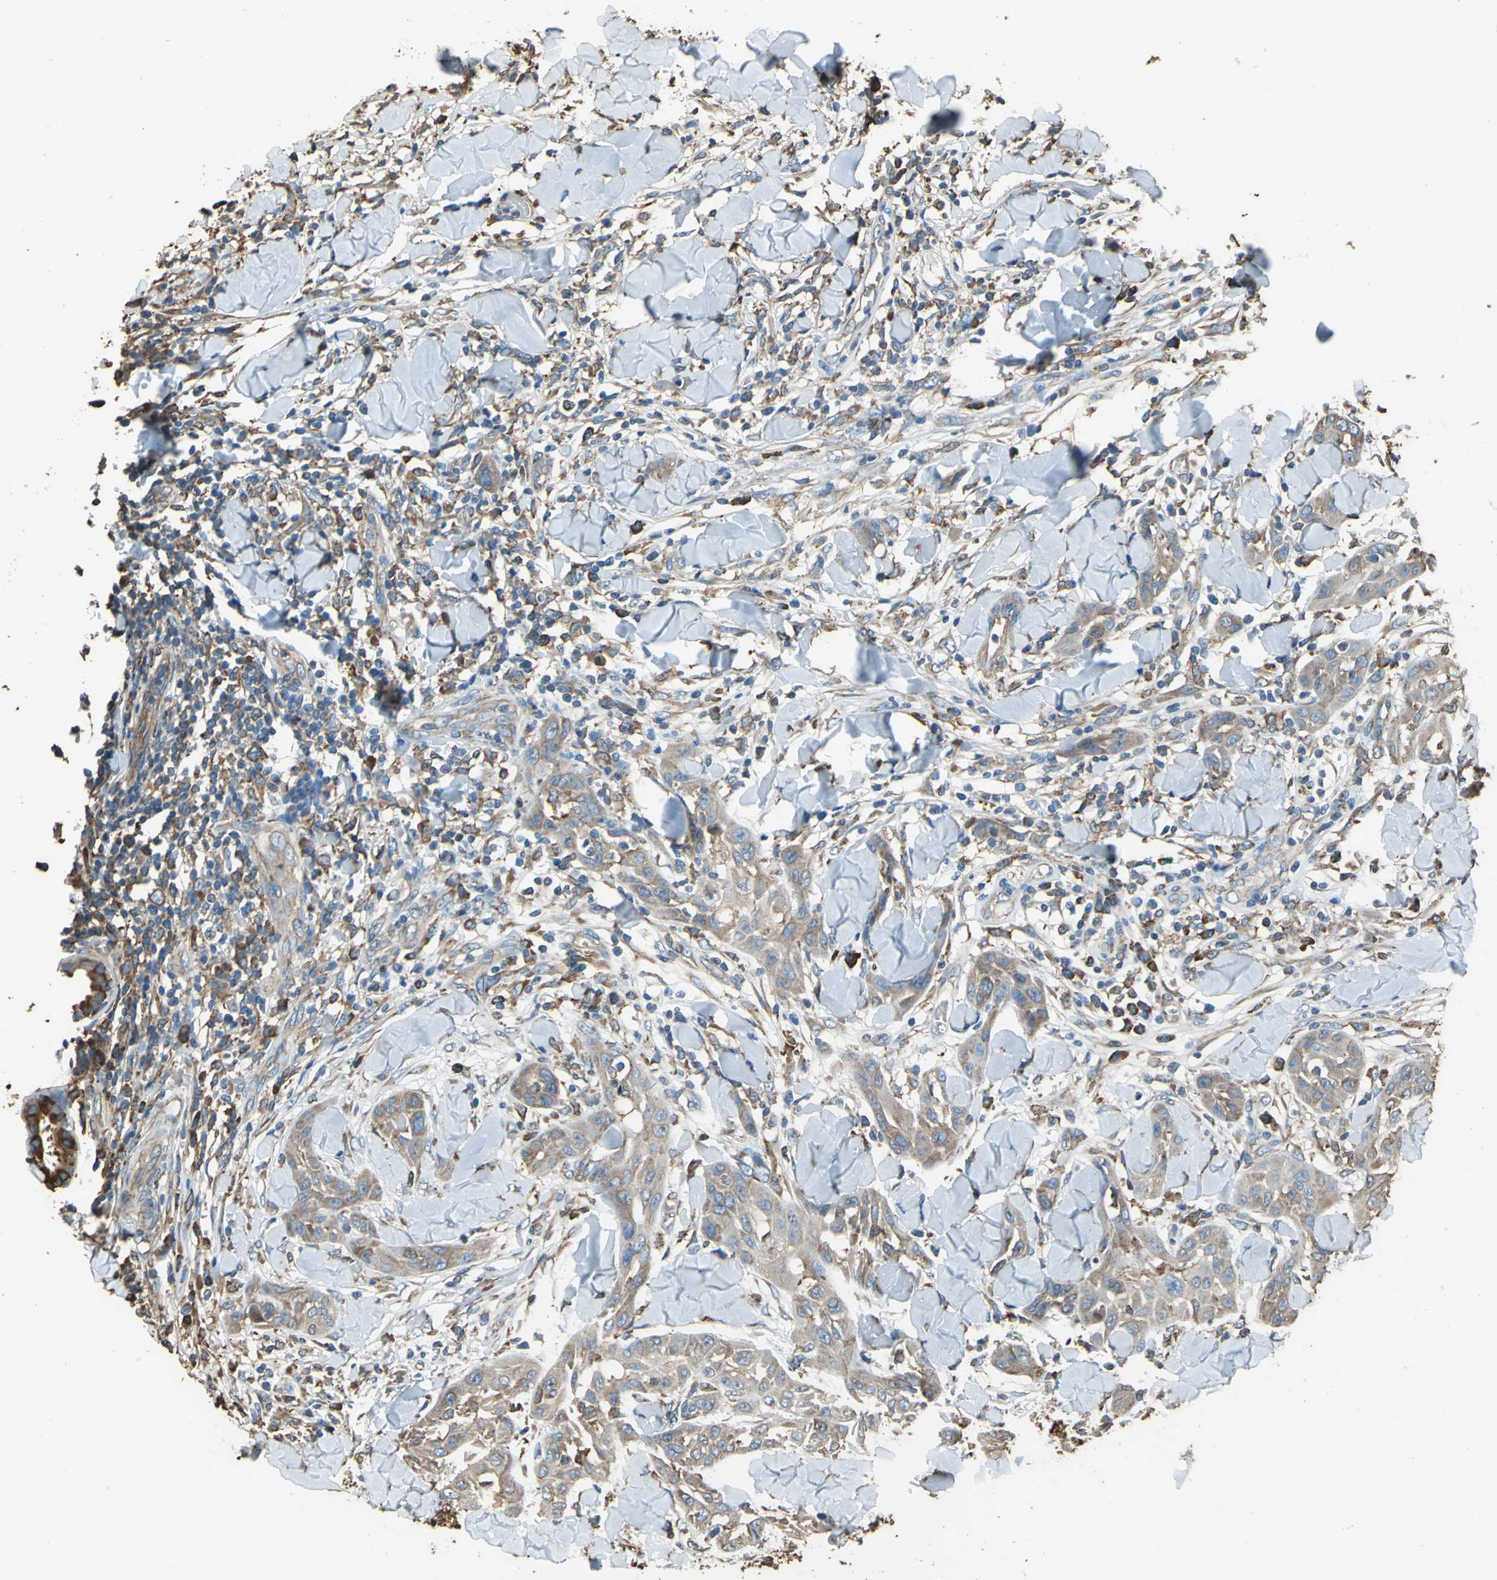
{"staining": {"intensity": "moderate", "quantity": ">75%", "location": "cytoplasmic/membranous"}, "tissue": "skin cancer", "cell_type": "Tumor cells", "image_type": "cancer", "snomed": [{"axis": "morphology", "description": "Squamous cell carcinoma, NOS"}, {"axis": "topography", "description": "Skin"}], "caption": "About >75% of tumor cells in squamous cell carcinoma (skin) exhibit moderate cytoplasmic/membranous protein staining as visualized by brown immunohistochemical staining.", "gene": "GPANK1", "patient": {"sex": "male", "age": 24}}